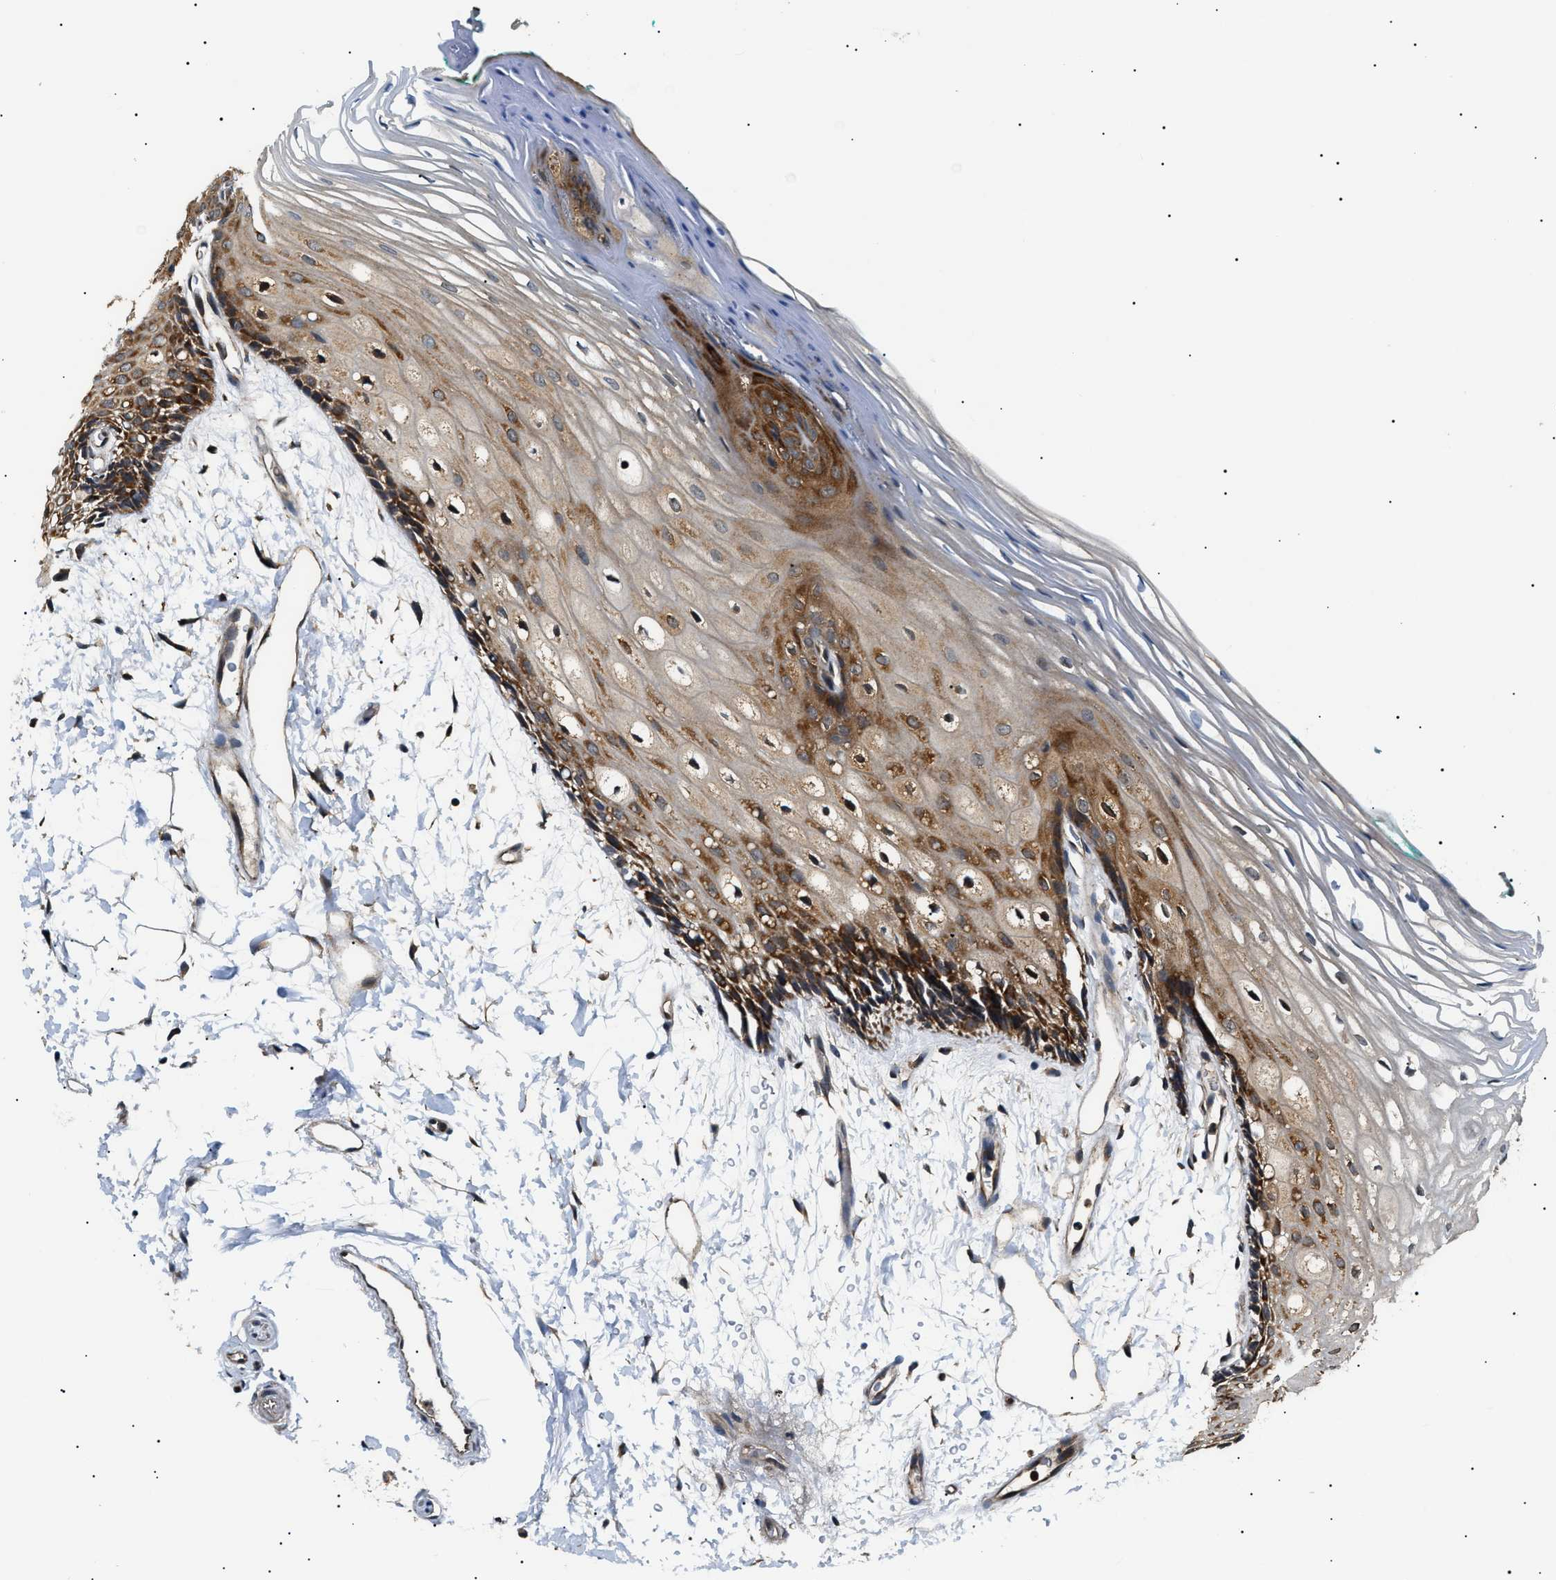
{"staining": {"intensity": "moderate", "quantity": ">75%", "location": "cytoplasmic/membranous"}, "tissue": "oral mucosa", "cell_type": "Squamous epithelial cells", "image_type": "normal", "snomed": [{"axis": "morphology", "description": "Normal tissue, NOS"}, {"axis": "topography", "description": "Skeletal muscle"}, {"axis": "topography", "description": "Oral tissue"}, {"axis": "topography", "description": "Peripheral nerve tissue"}], "caption": "Immunohistochemistry (DAB (3,3'-diaminobenzidine)) staining of benign human oral mucosa exhibits moderate cytoplasmic/membranous protein staining in about >75% of squamous epithelial cells. The staining is performed using DAB (3,3'-diaminobenzidine) brown chromogen to label protein expression. The nuclei are counter-stained blue using hematoxylin.", "gene": "SRPK1", "patient": {"sex": "female", "age": 84}}